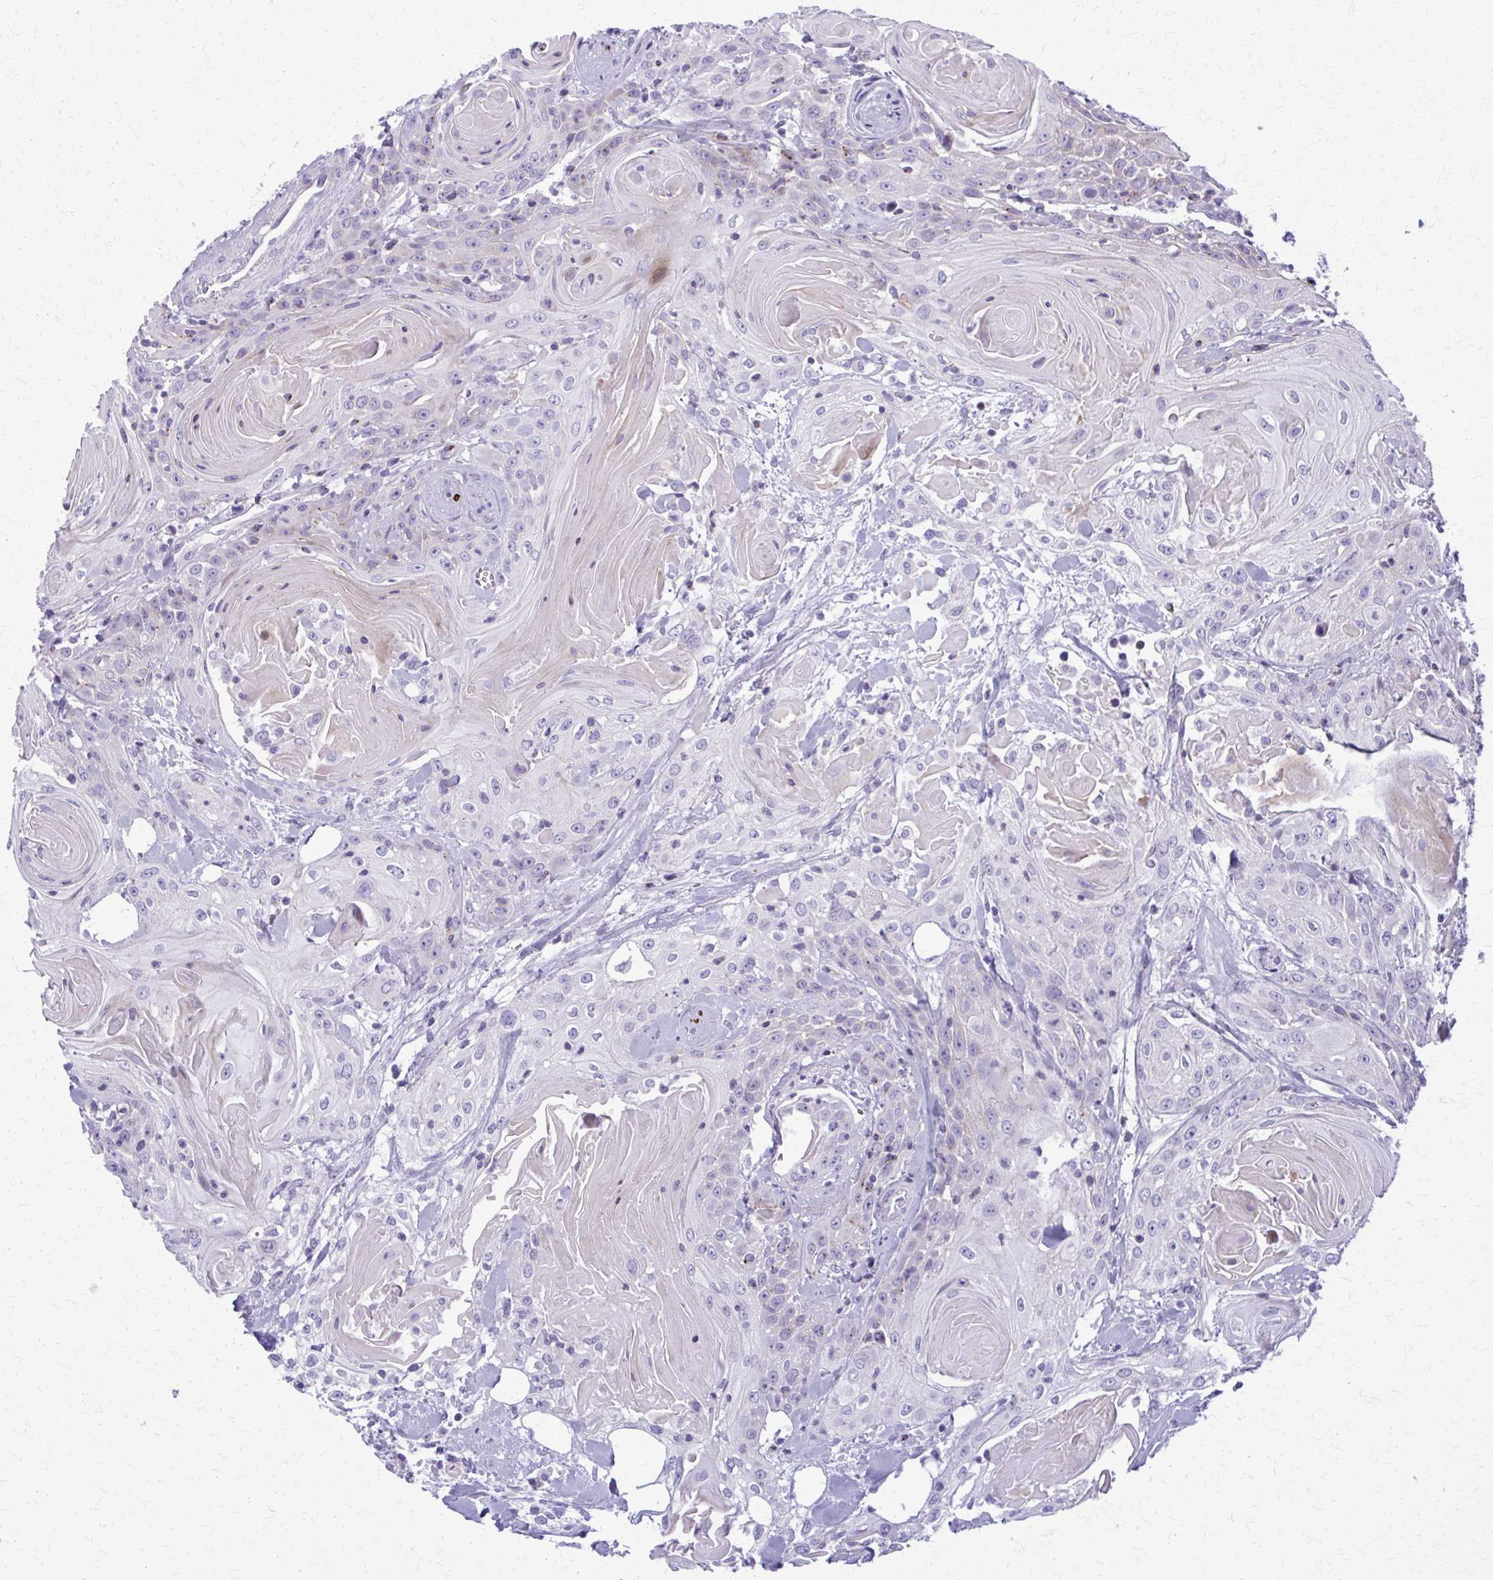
{"staining": {"intensity": "negative", "quantity": "none", "location": "none"}, "tissue": "head and neck cancer", "cell_type": "Tumor cells", "image_type": "cancer", "snomed": [{"axis": "morphology", "description": "Squamous cell carcinoma, NOS"}, {"axis": "topography", "description": "Head-Neck"}], "caption": "An IHC histopathology image of head and neck squamous cell carcinoma is shown. There is no staining in tumor cells of head and neck squamous cell carcinoma. (DAB immunohistochemistry (IHC) with hematoxylin counter stain).", "gene": "PEDS1", "patient": {"sex": "female", "age": 84}}